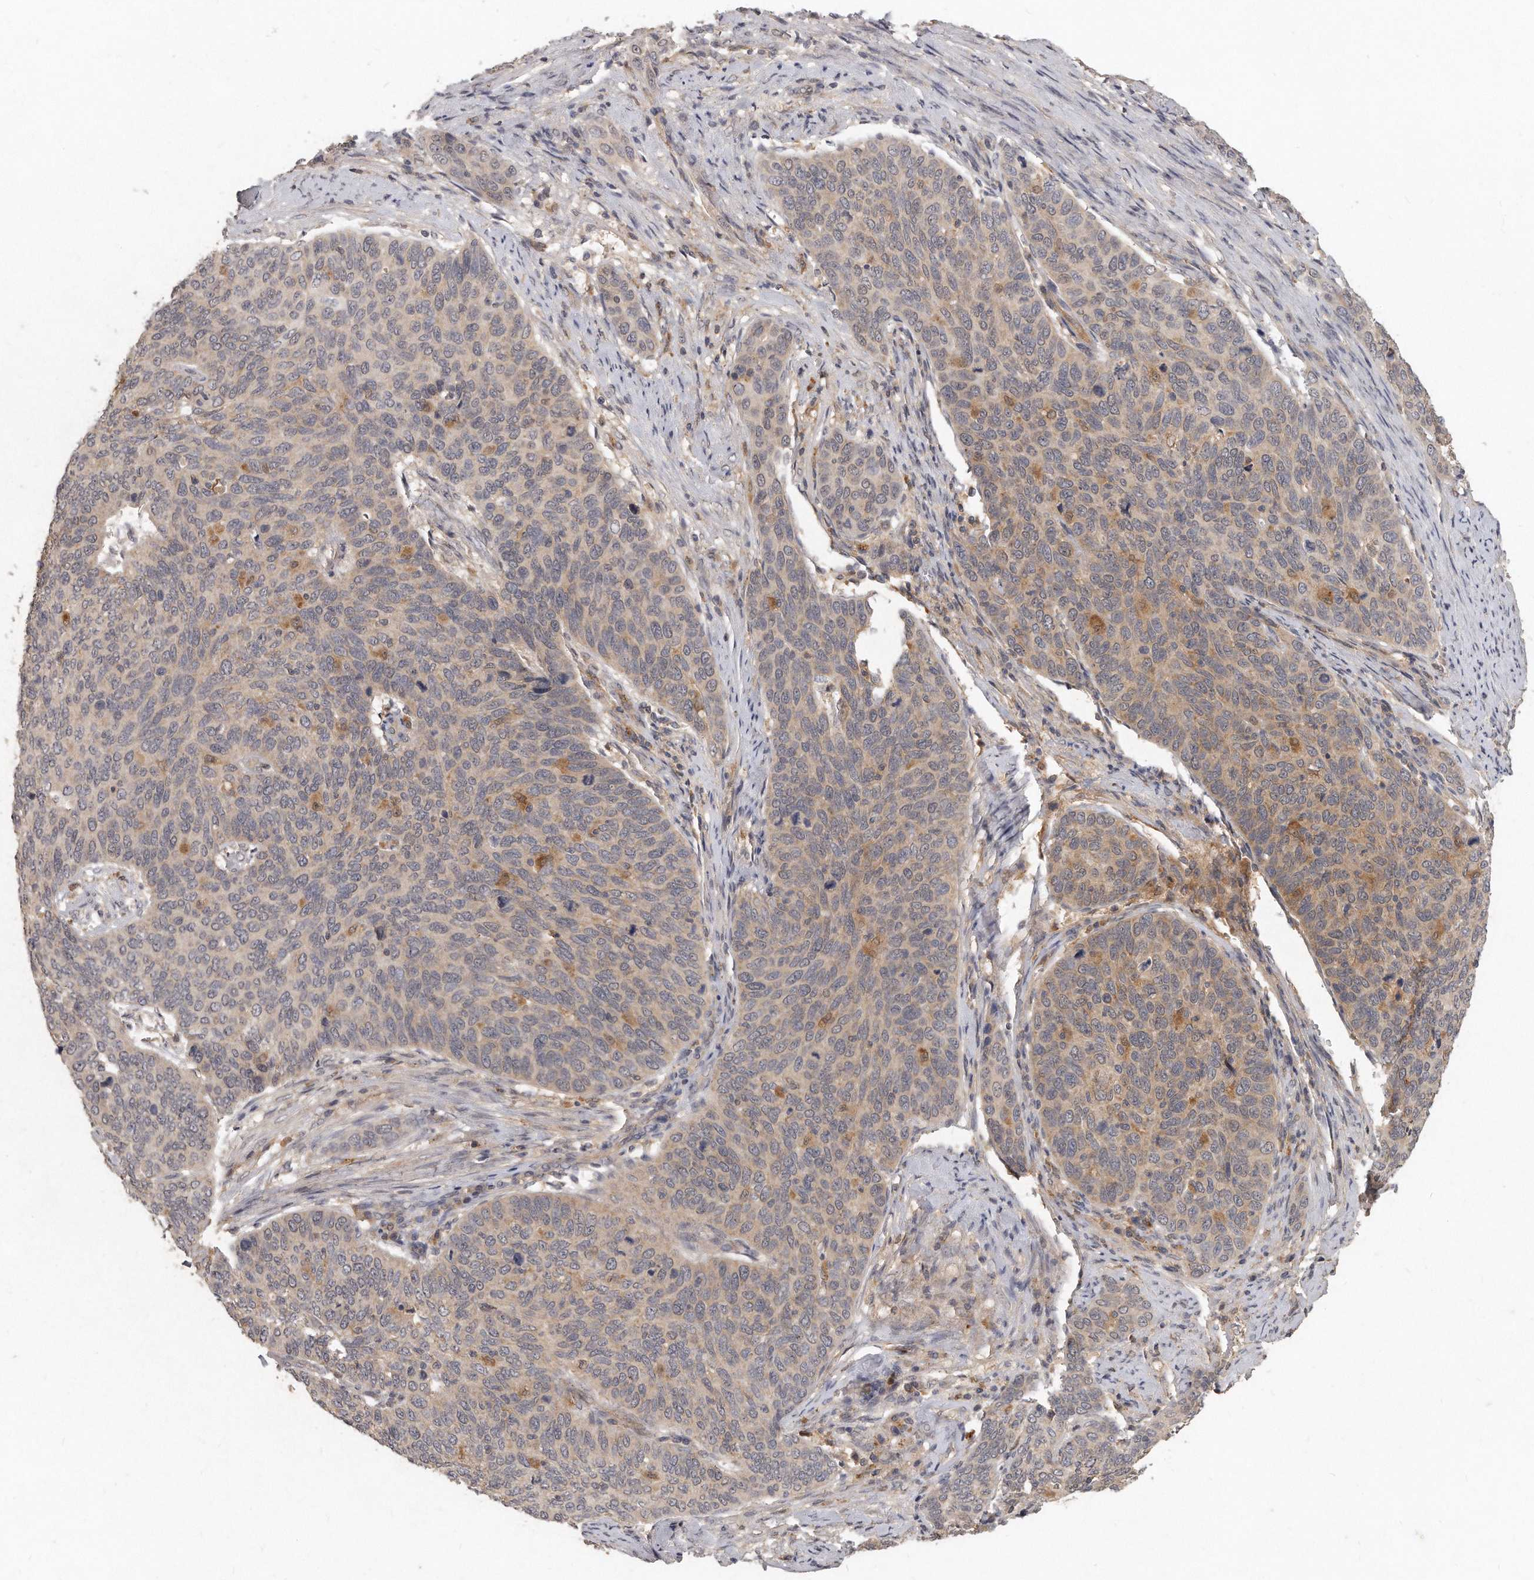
{"staining": {"intensity": "weak", "quantity": "25%-75%", "location": "cytoplasmic/membranous"}, "tissue": "cervical cancer", "cell_type": "Tumor cells", "image_type": "cancer", "snomed": [{"axis": "morphology", "description": "Squamous cell carcinoma, NOS"}, {"axis": "topography", "description": "Cervix"}], "caption": "Cervical squamous cell carcinoma stained for a protein shows weak cytoplasmic/membranous positivity in tumor cells. Nuclei are stained in blue.", "gene": "LGALS8", "patient": {"sex": "female", "age": 60}}